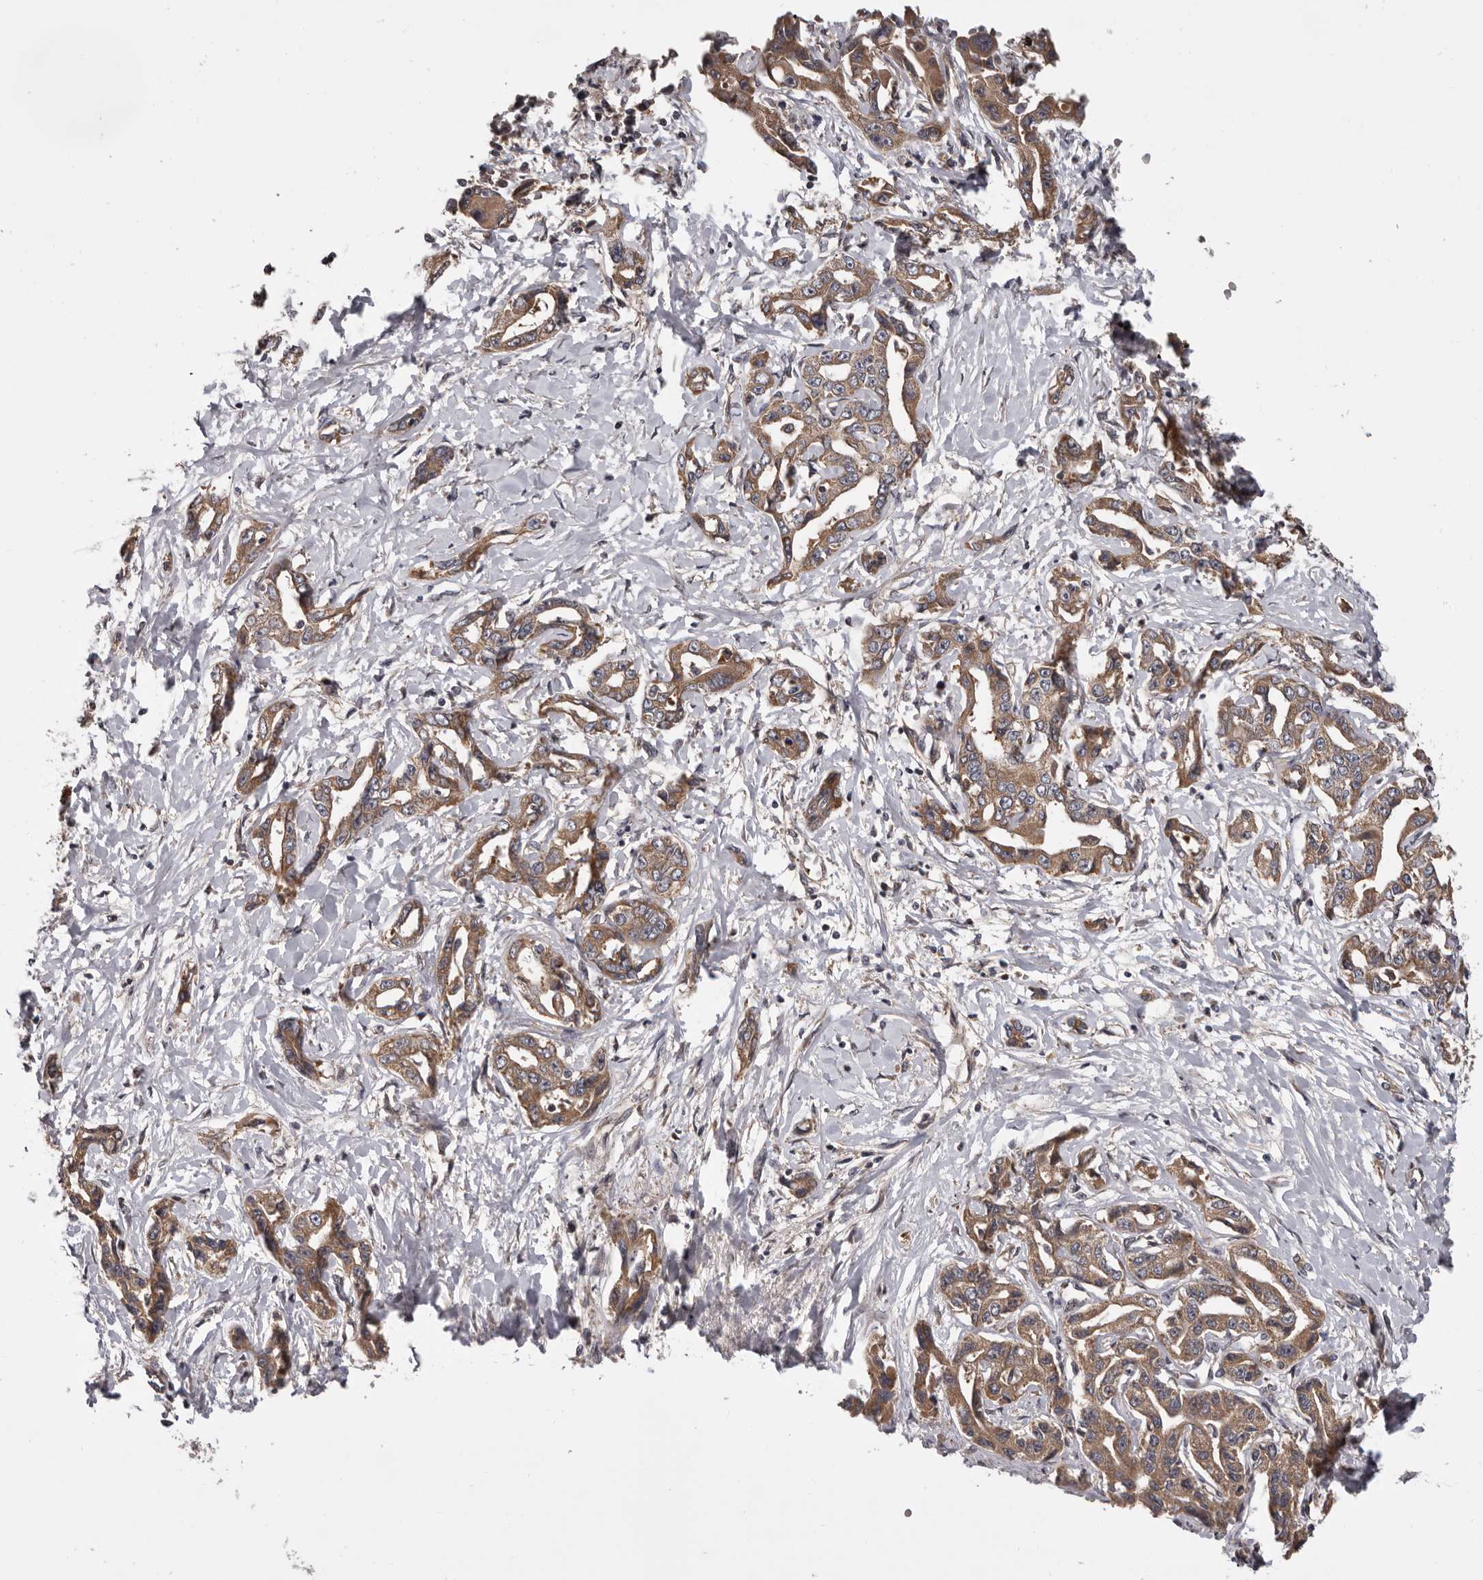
{"staining": {"intensity": "moderate", "quantity": ">75%", "location": "cytoplasmic/membranous"}, "tissue": "liver cancer", "cell_type": "Tumor cells", "image_type": "cancer", "snomed": [{"axis": "morphology", "description": "Cholangiocarcinoma"}, {"axis": "topography", "description": "Liver"}], "caption": "A brown stain highlights moderate cytoplasmic/membranous positivity of a protein in human liver cancer tumor cells.", "gene": "VPS37A", "patient": {"sex": "male", "age": 59}}